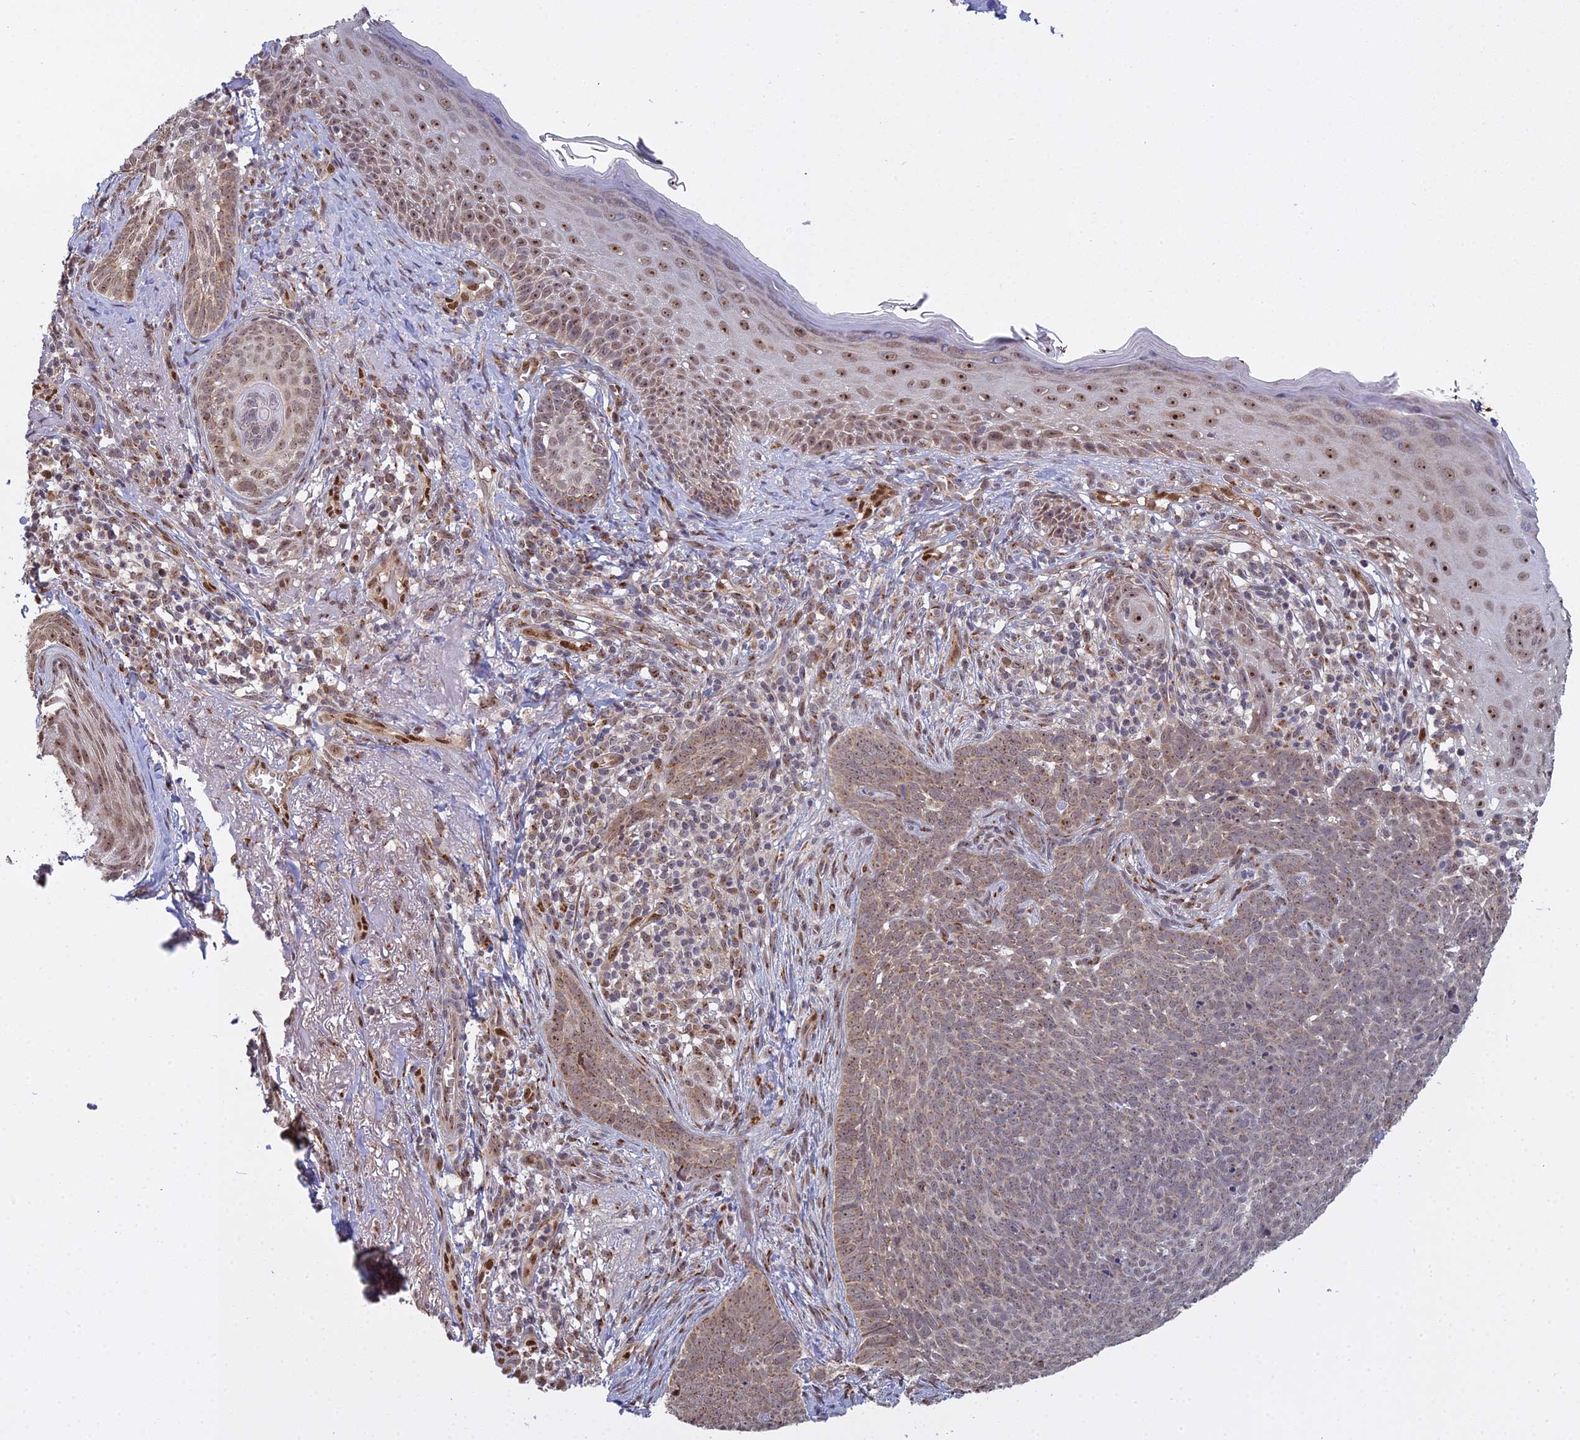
{"staining": {"intensity": "weak", "quantity": "25%-75%", "location": "nuclear"}, "tissue": "skin cancer", "cell_type": "Tumor cells", "image_type": "cancer", "snomed": [{"axis": "morphology", "description": "Basal cell carcinoma"}, {"axis": "topography", "description": "Skin"}], "caption": "A histopathology image of human skin cancer stained for a protein exhibits weak nuclear brown staining in tumor cells.", "gene": "MEOX1", "patient": {"sex": "female", "age": 76}}